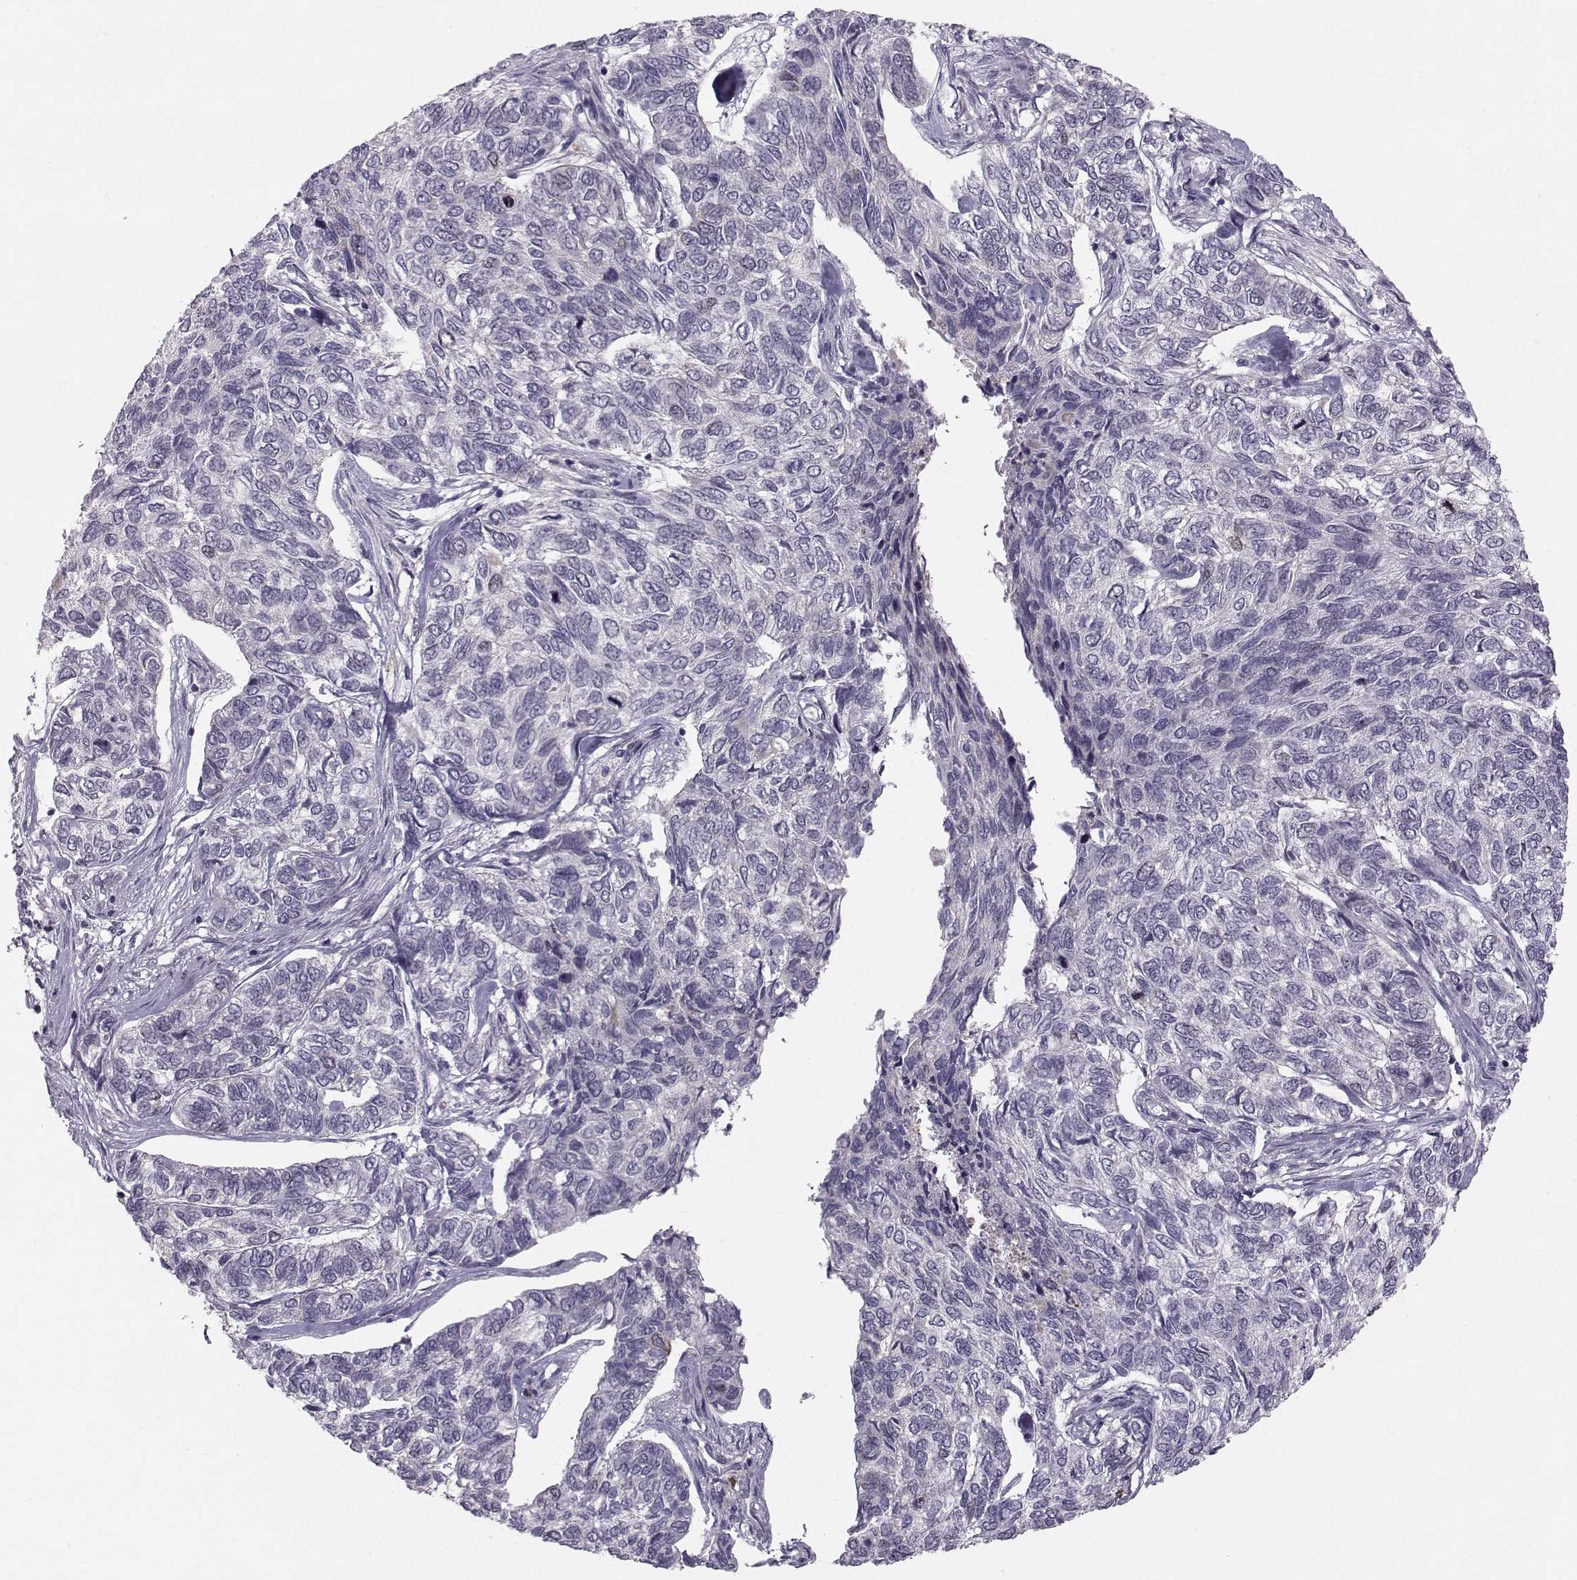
{"staining": {"intensity": "negative", "quantity": "none", "location": "none"}, "tissue": "skin cancer", "cell_type": "Tumor cells", "image_type": "cancer", "snomed": [{"axis": "morphology", "description": "Basal cell carcinoma"}, {"axis": "topography", "description": "Skin"}], "caption": "A photomicrograph of skin cancer (basal cell carcinoma) stained for a protein reveals no brown staining in tumor cells.", "gene": "LRP8", "patient": {"sex": "female", "age": 65}}